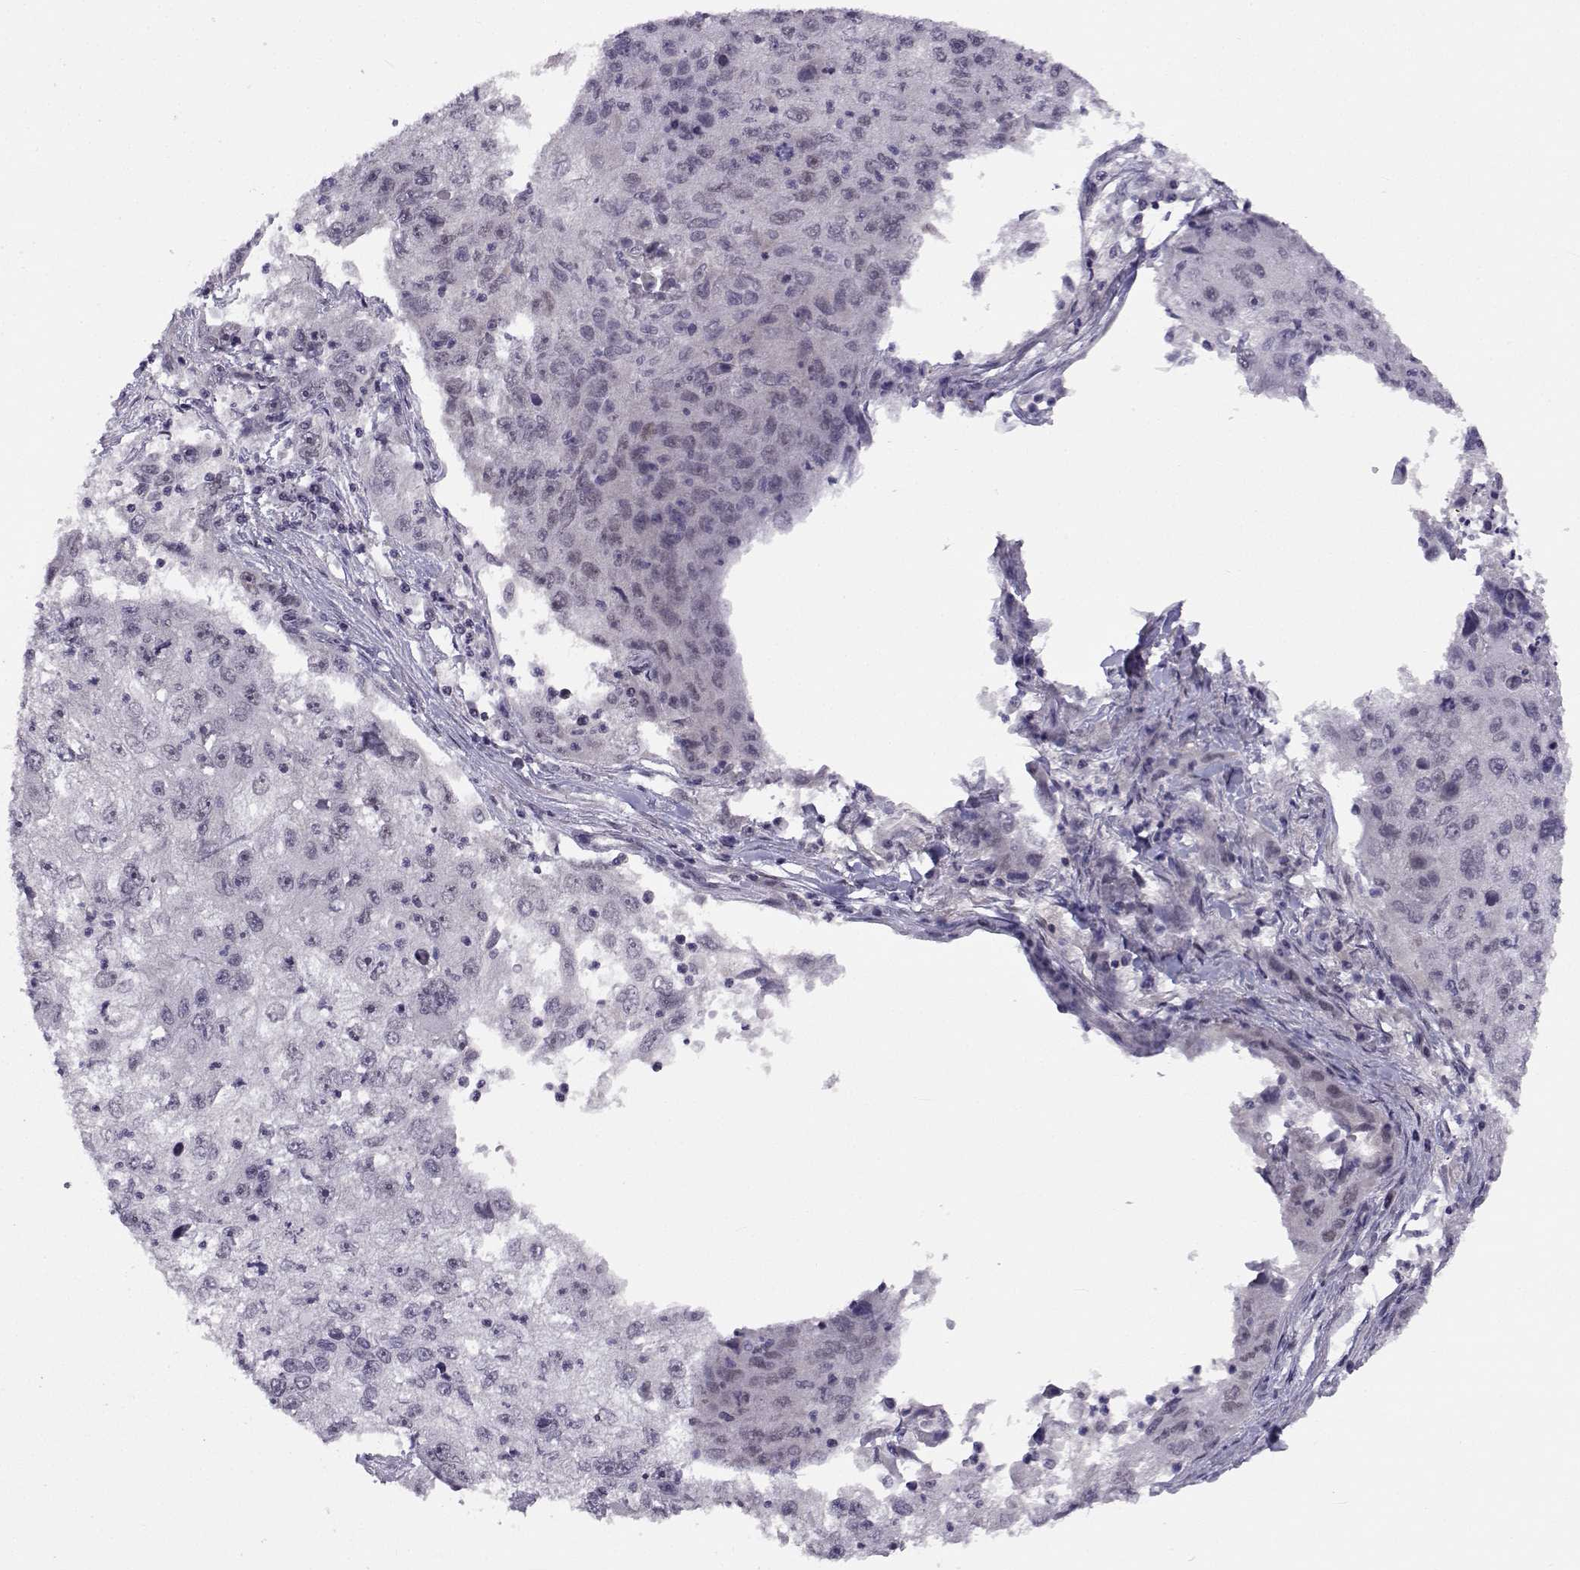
{"staining": {"intensity": "negative", "quantity": "none", "location": "none"}, "tissue": "cervical cancer", "cell_type": "Tumor cells", "image_type": "cancer", "snomed": [{"axis": "morphology", "description": "Squamous cell carcinoma, NOS"}, {"axis": "topography", "description": "Cervix"}], "caption": "Tumor cells show no significant protein staining in cervical squamous cell carcinoma.", "gene": "MED26", "patient": {"sex": "female", "age": 36}}